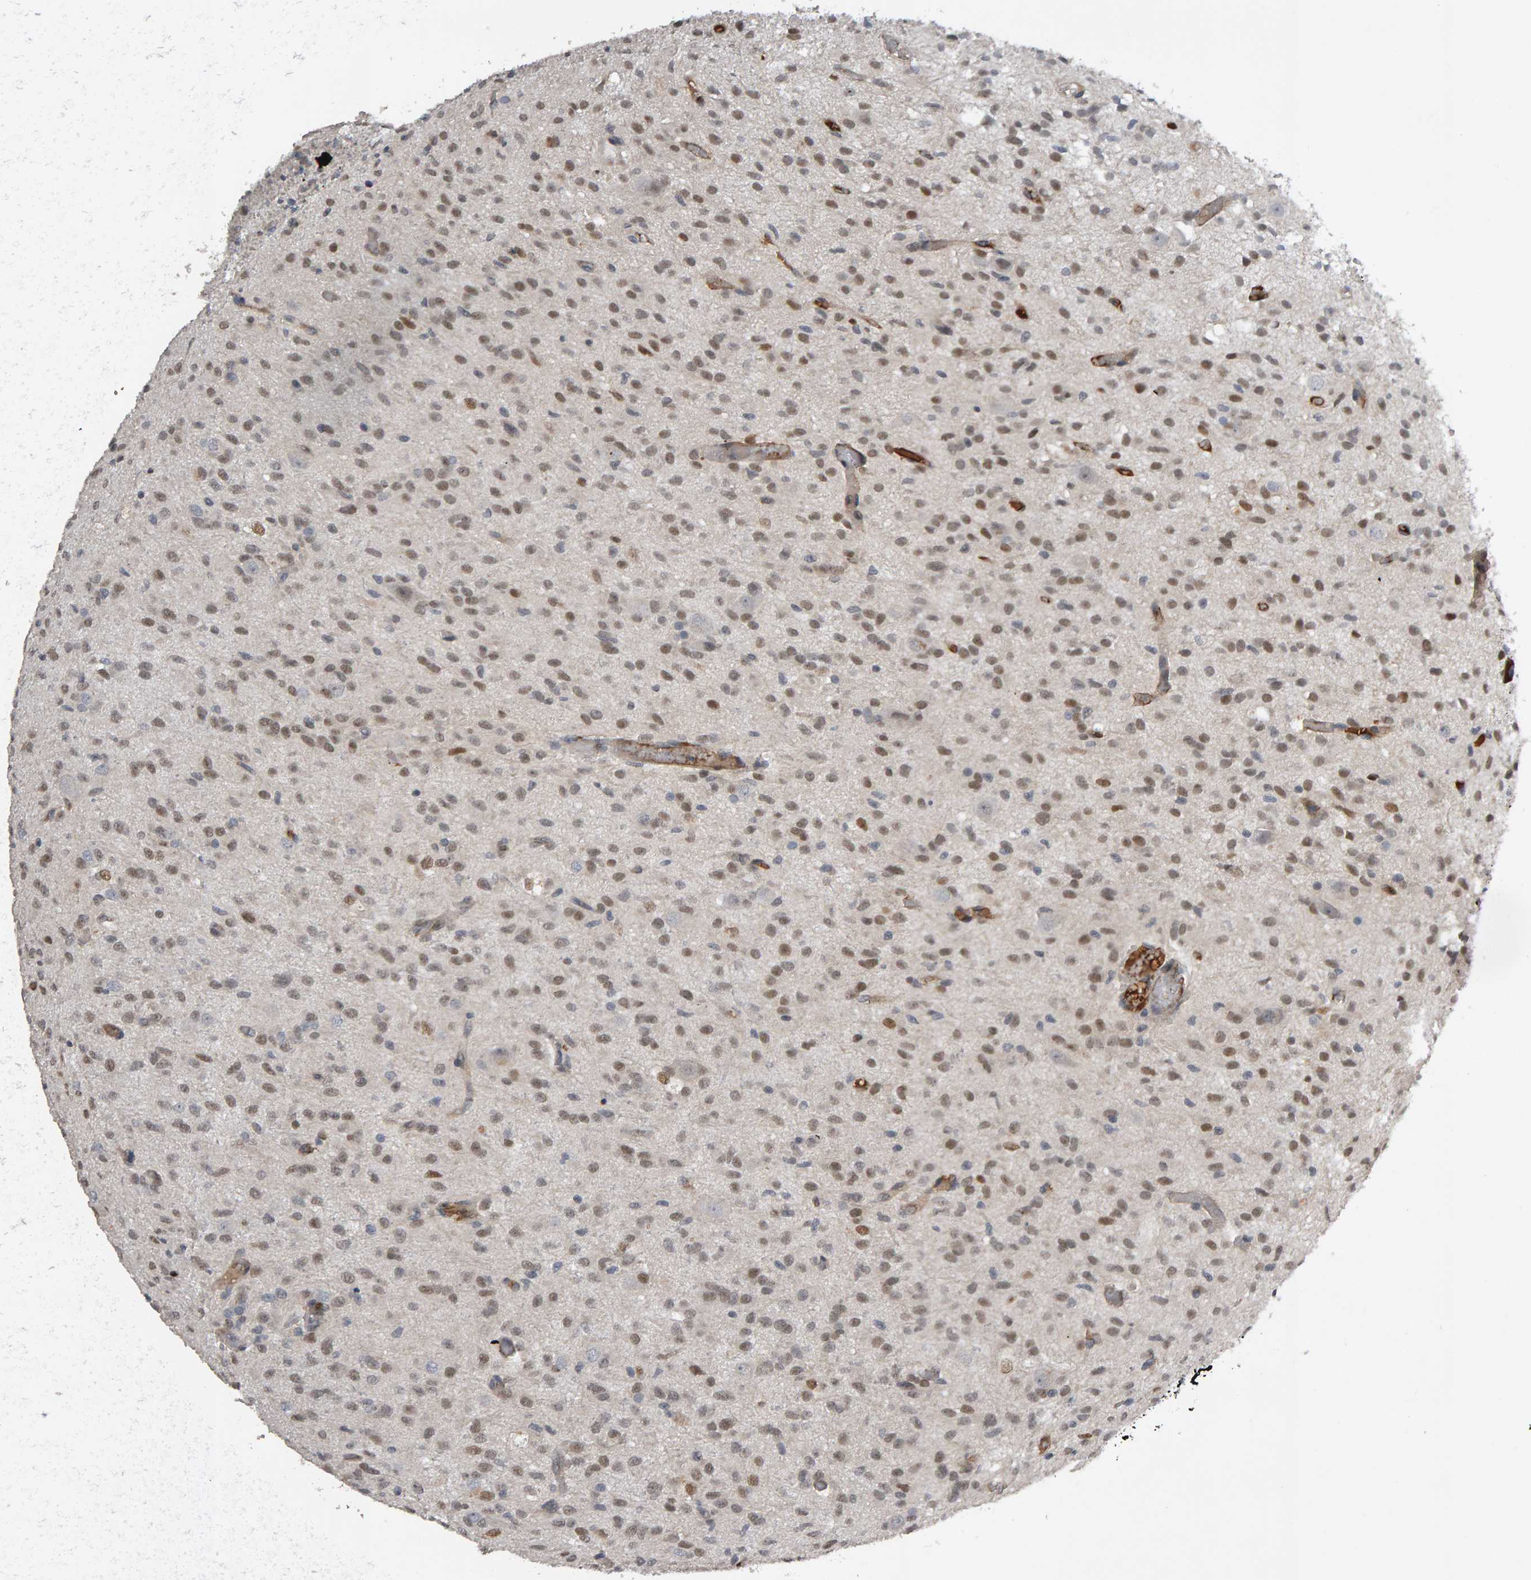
{"staining": {"intensity": "weak", "quantity": ">75%", "location": "nuclear"}, "tissue": "glioma", "cell_type": "Tumor cells", "image_type": "cancer", "snomed": [{"axis": "morphology", "description": "Glioma, malignant, High grade"}, {"axis": "topography", "description": "Brain"}], "caption": "A brown stain labels weak nuclear positivity of a protein in human glioma tumor cells.", "gene": "IPO8", "patient": {"sex": "female", "age": 59}}